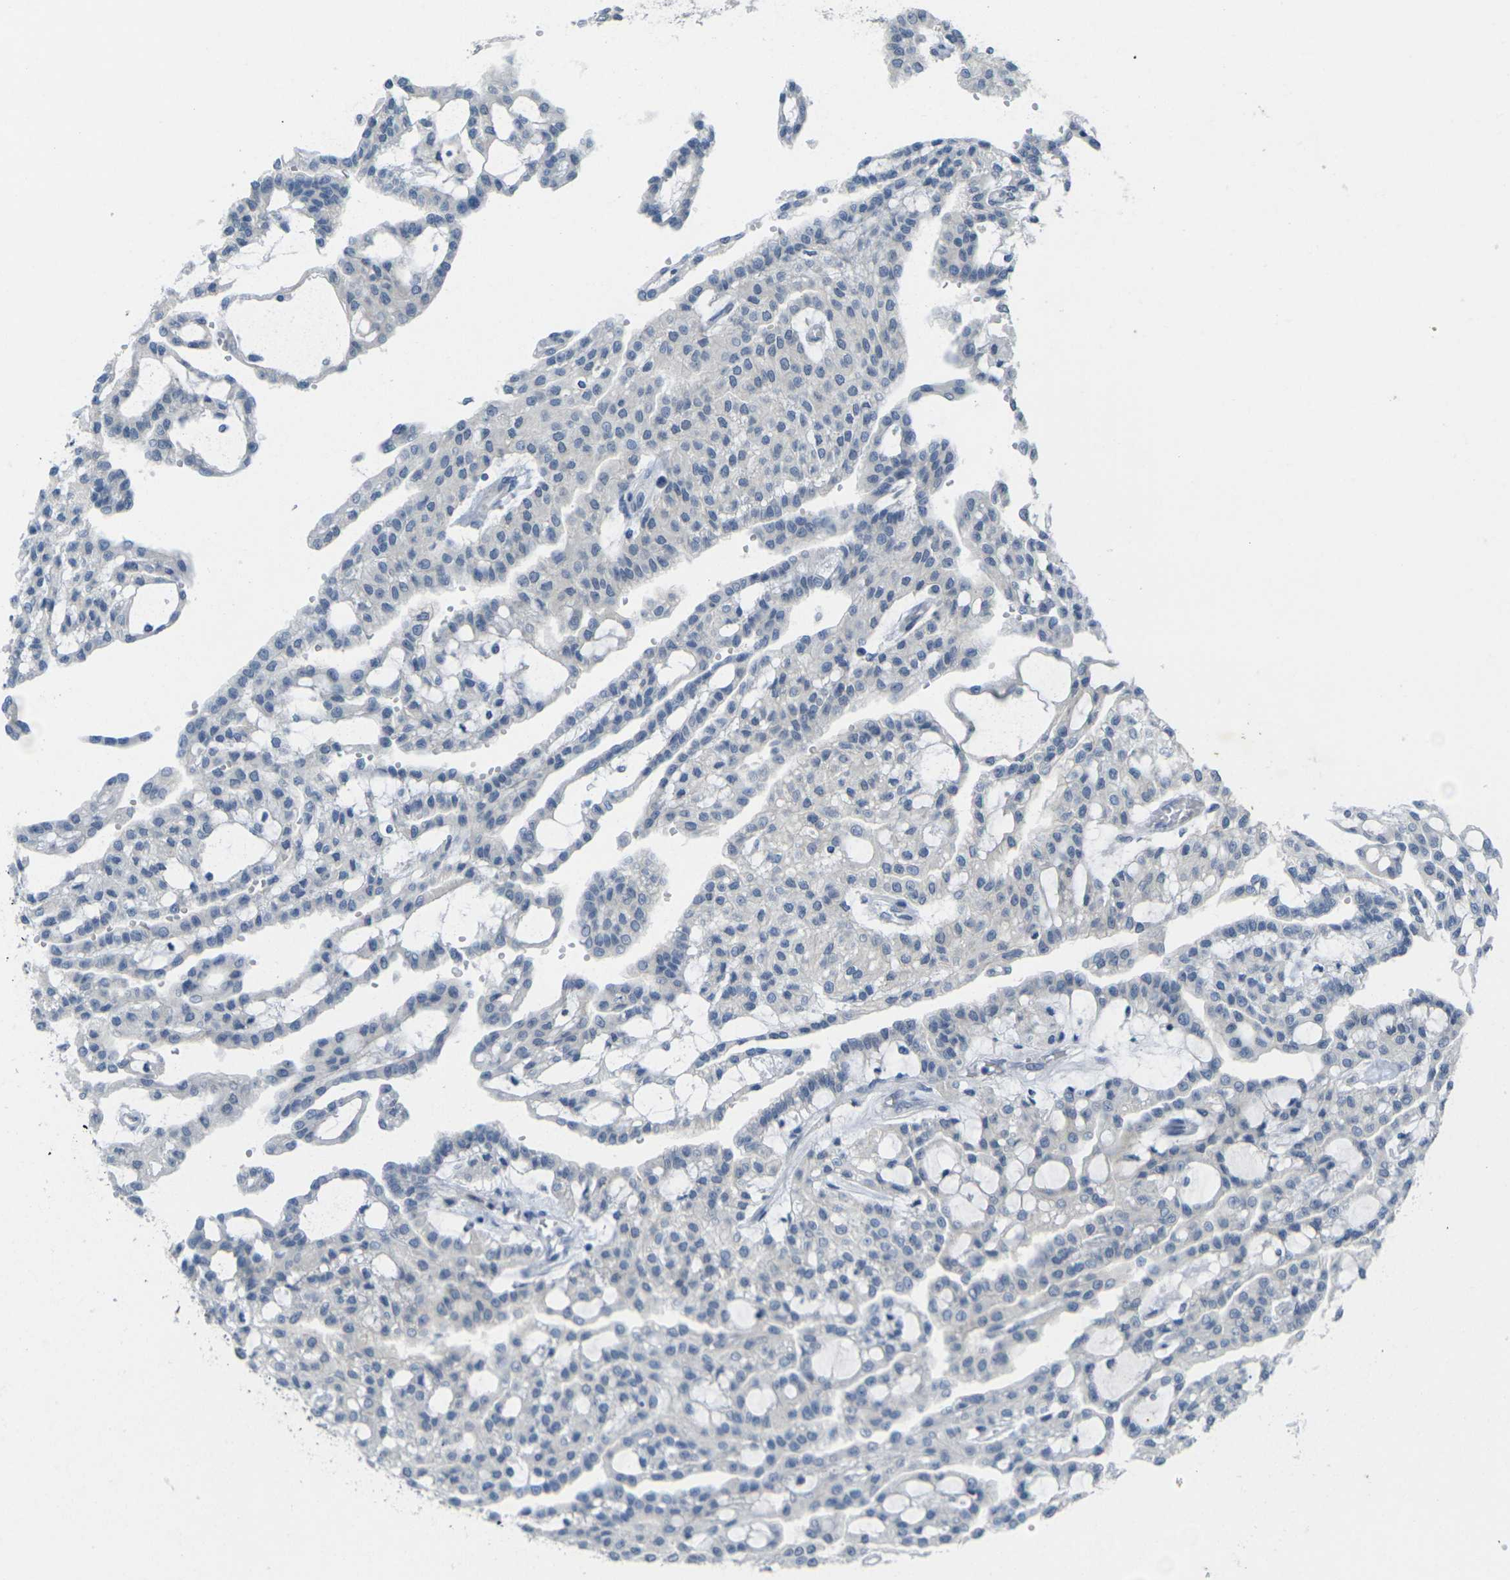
{"staining": {"intensity": "negative", "quantity": "none", "location": "none"}, "tissue": "renal cancer", "cell_type": "Tumor cells", "image_type": "cancer", "snomed": [{"axis": "morphology", "description": "Adenocarcinoma, NOS"}, {"axis": "topography", "description": "Kidney"}], "caption": "There is no significant positivity in tumor cells of renal adenocarcinoma. (Brightfield microscopy of DAB immunohistochemistry at high magnification).", "gene": "SPTBN2", "patient": {"sex": "male", "age": 63}}